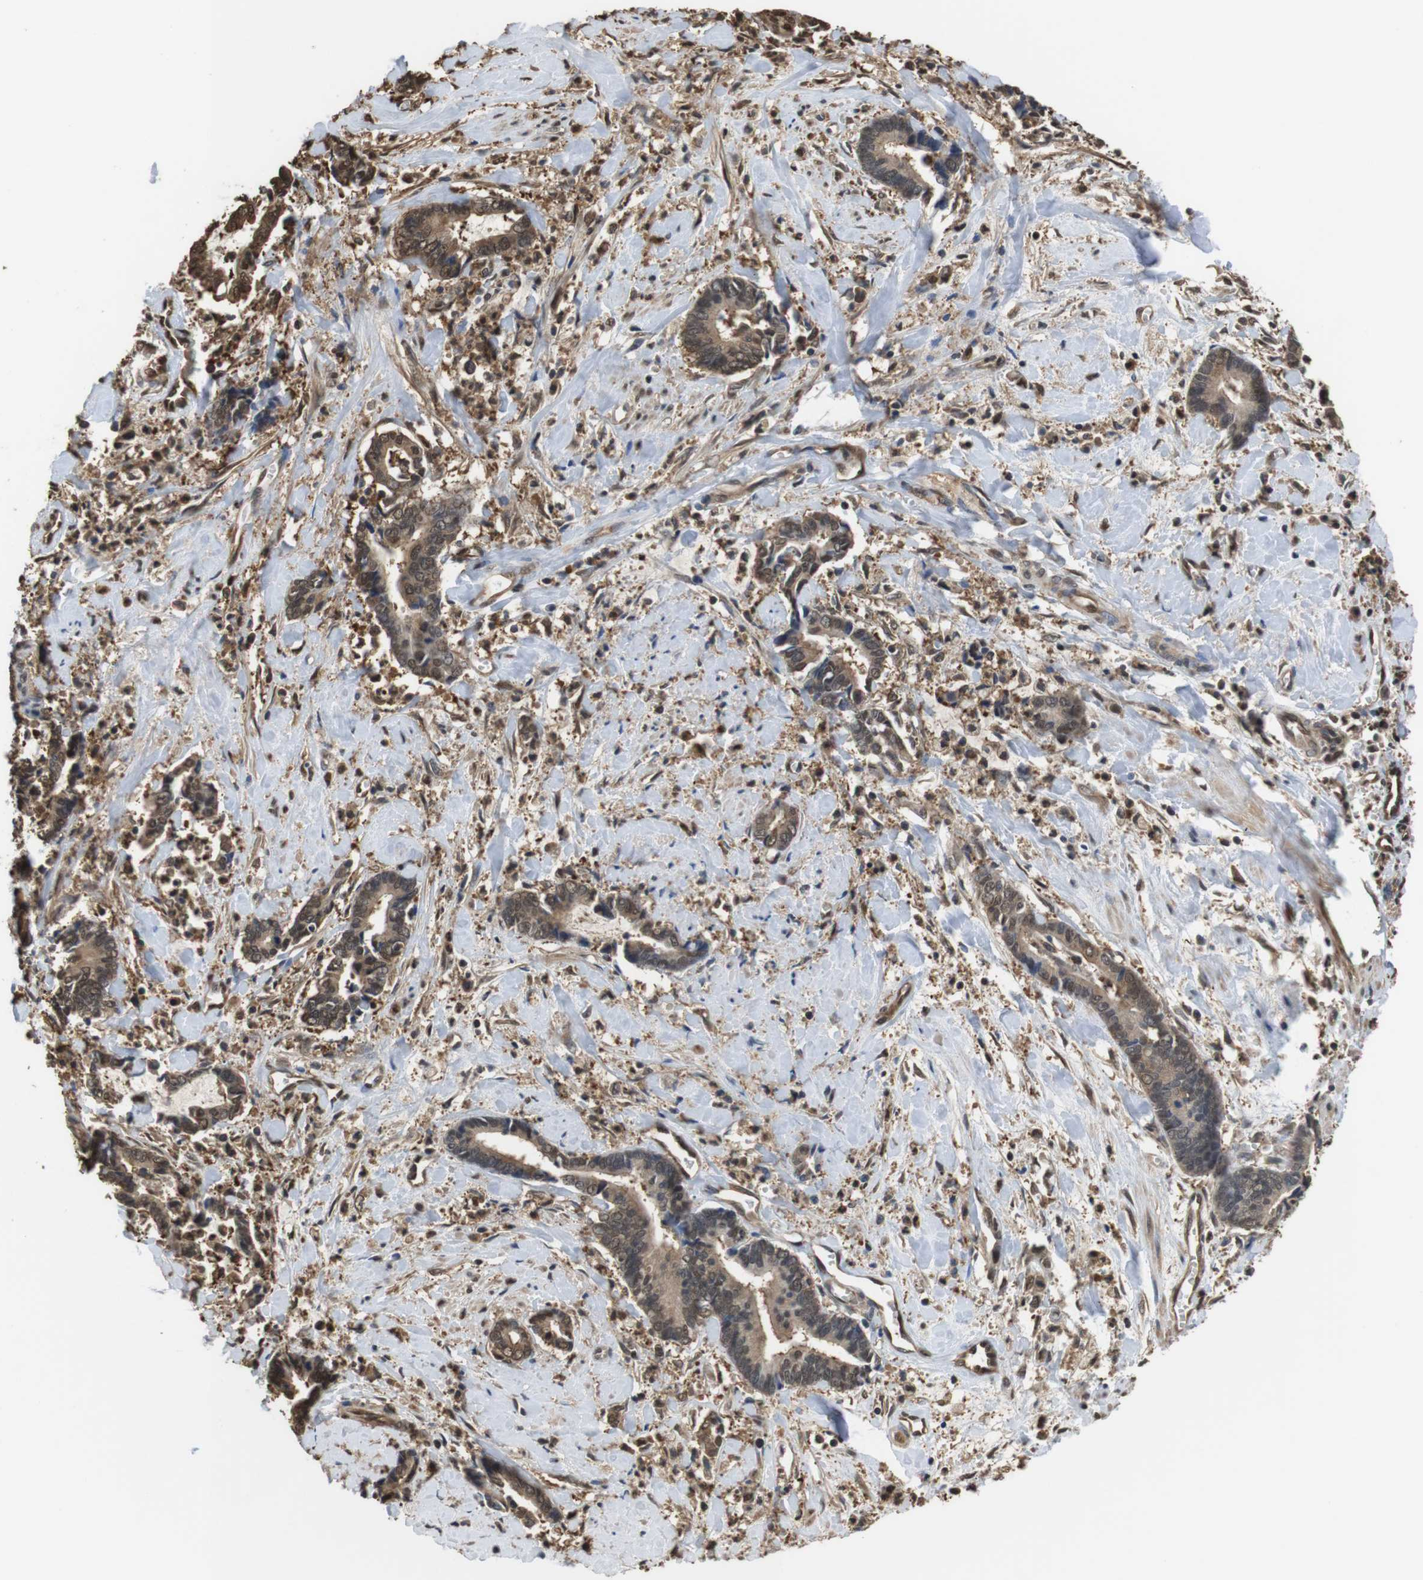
{"staining": {"intensity": "weak", "quantity": ">75%", "location": "cytoplasmic/membranous,nuclear"}, "tissue": "cervical cancer", "cell_type": "Tumor cells", "image_type": "cancer", "snomed": [{"axis": "morphology", "description": "Adenocarcinoma, NOS"}, {"axis": "topography", "description": "Cervix"}], "caption": "A high-resolution image shows IHC staining of cervical cancer (adenocarcinoma), which shows weak cytoplasmic/membranous and nuclear positivity in approximately >75% of tumor cells. Using DAB (brown) and hematoxylin (blue) stains, captured at high magnification using brightfield microscopy.", "gene": "LDHA", "patient": {"sex": "female", "age": 44}}